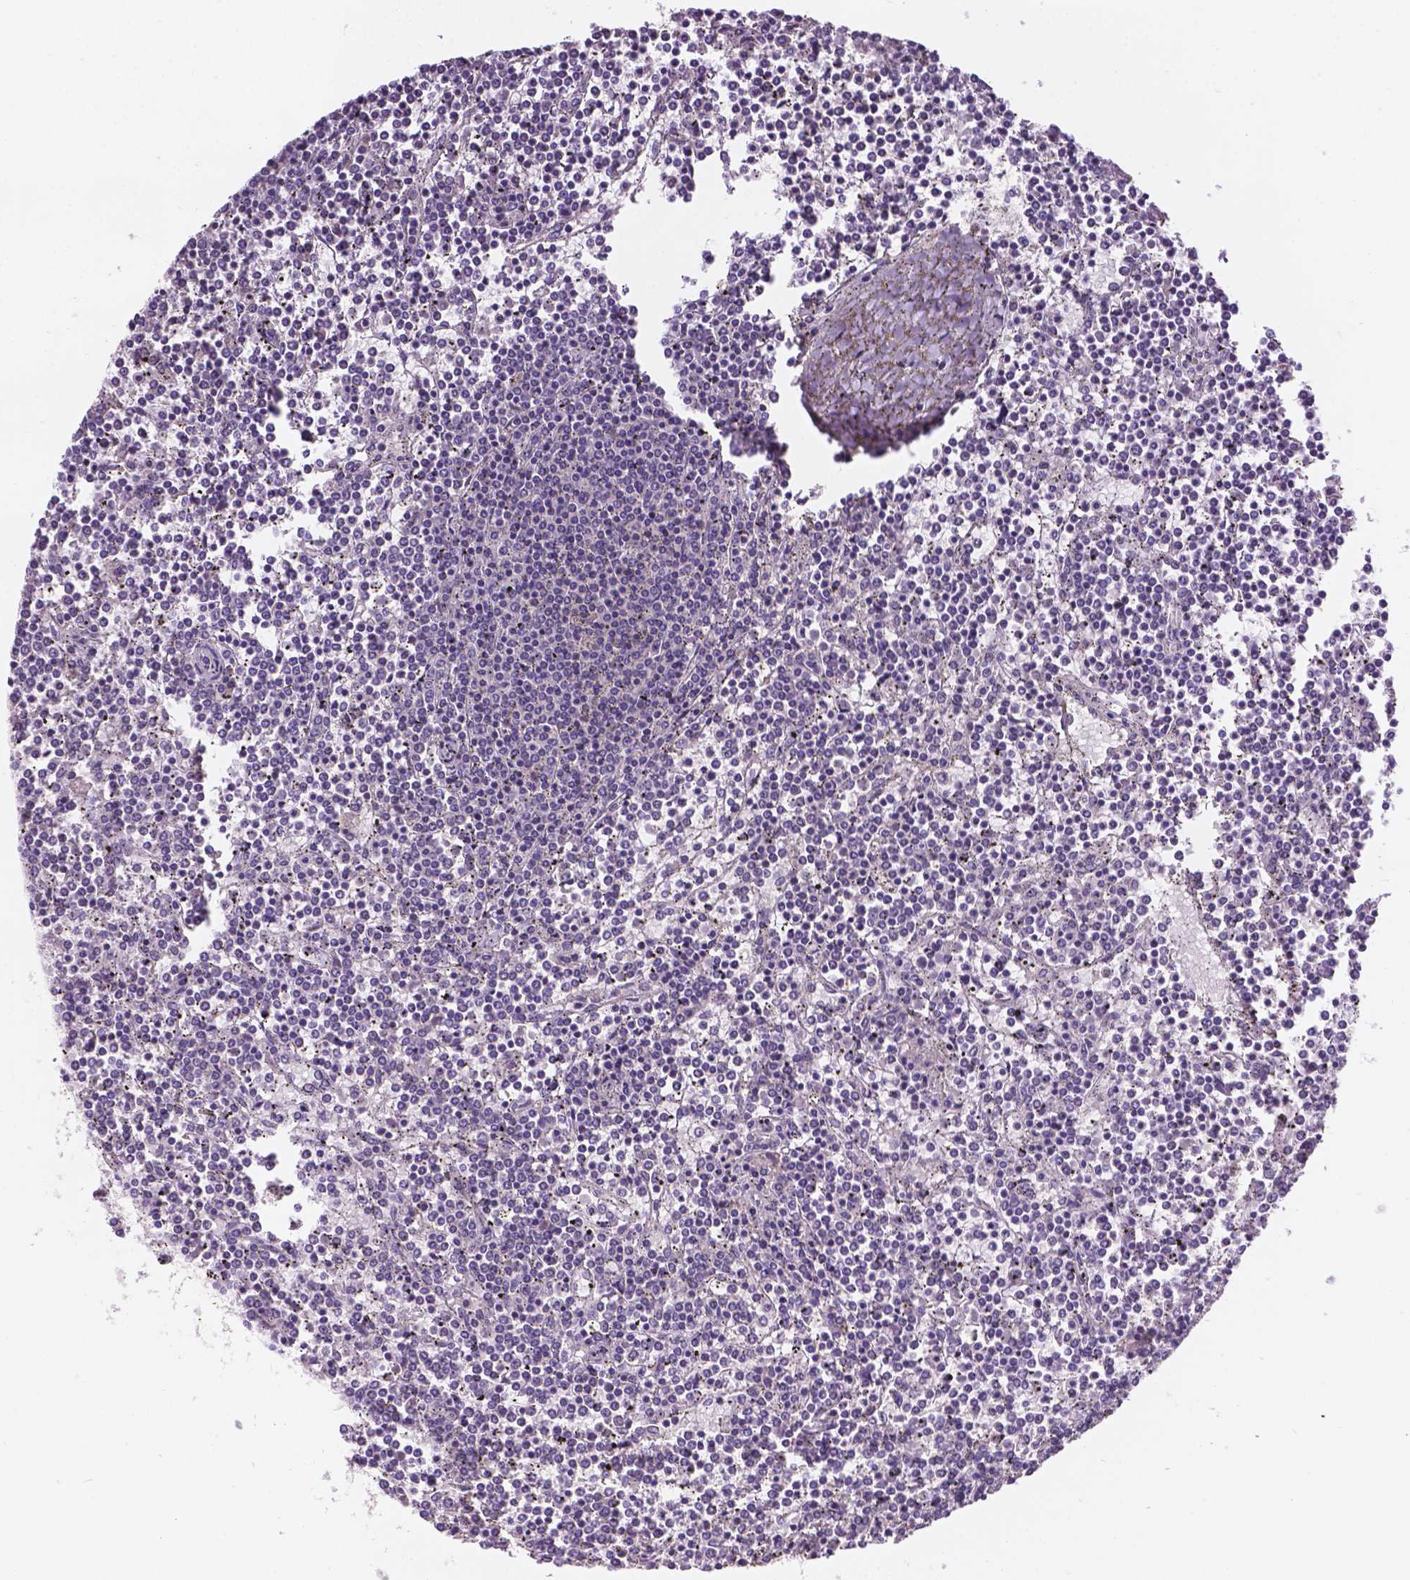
{"staining": {"intensity": "negative", "quantity": "none", "location": "none"}, "tissue": "lymphoma", "cell_type": "Tumor cells", "image_type": "cancer", "snomed": [{"axis": "morphology", "description": "Malignant lymphoma, non-Hodgkin's type, Low grade"}, {"axis": "topography", "description": "Spleen"}], "caption": "Immunohistochemistry histopathology image of neoplastic tissue: human lymphoma stained with DAB (3,3'-diaminobenzidine) displays no significant protein staining in tumor cells. (Brightfield microscopy of DAB (3,3'-diaminobenzidine) immunohistochemistry (IHC) at high magnification).", "gene": "GXYLT2", "patient": {"sex": "female", "age": 19}}